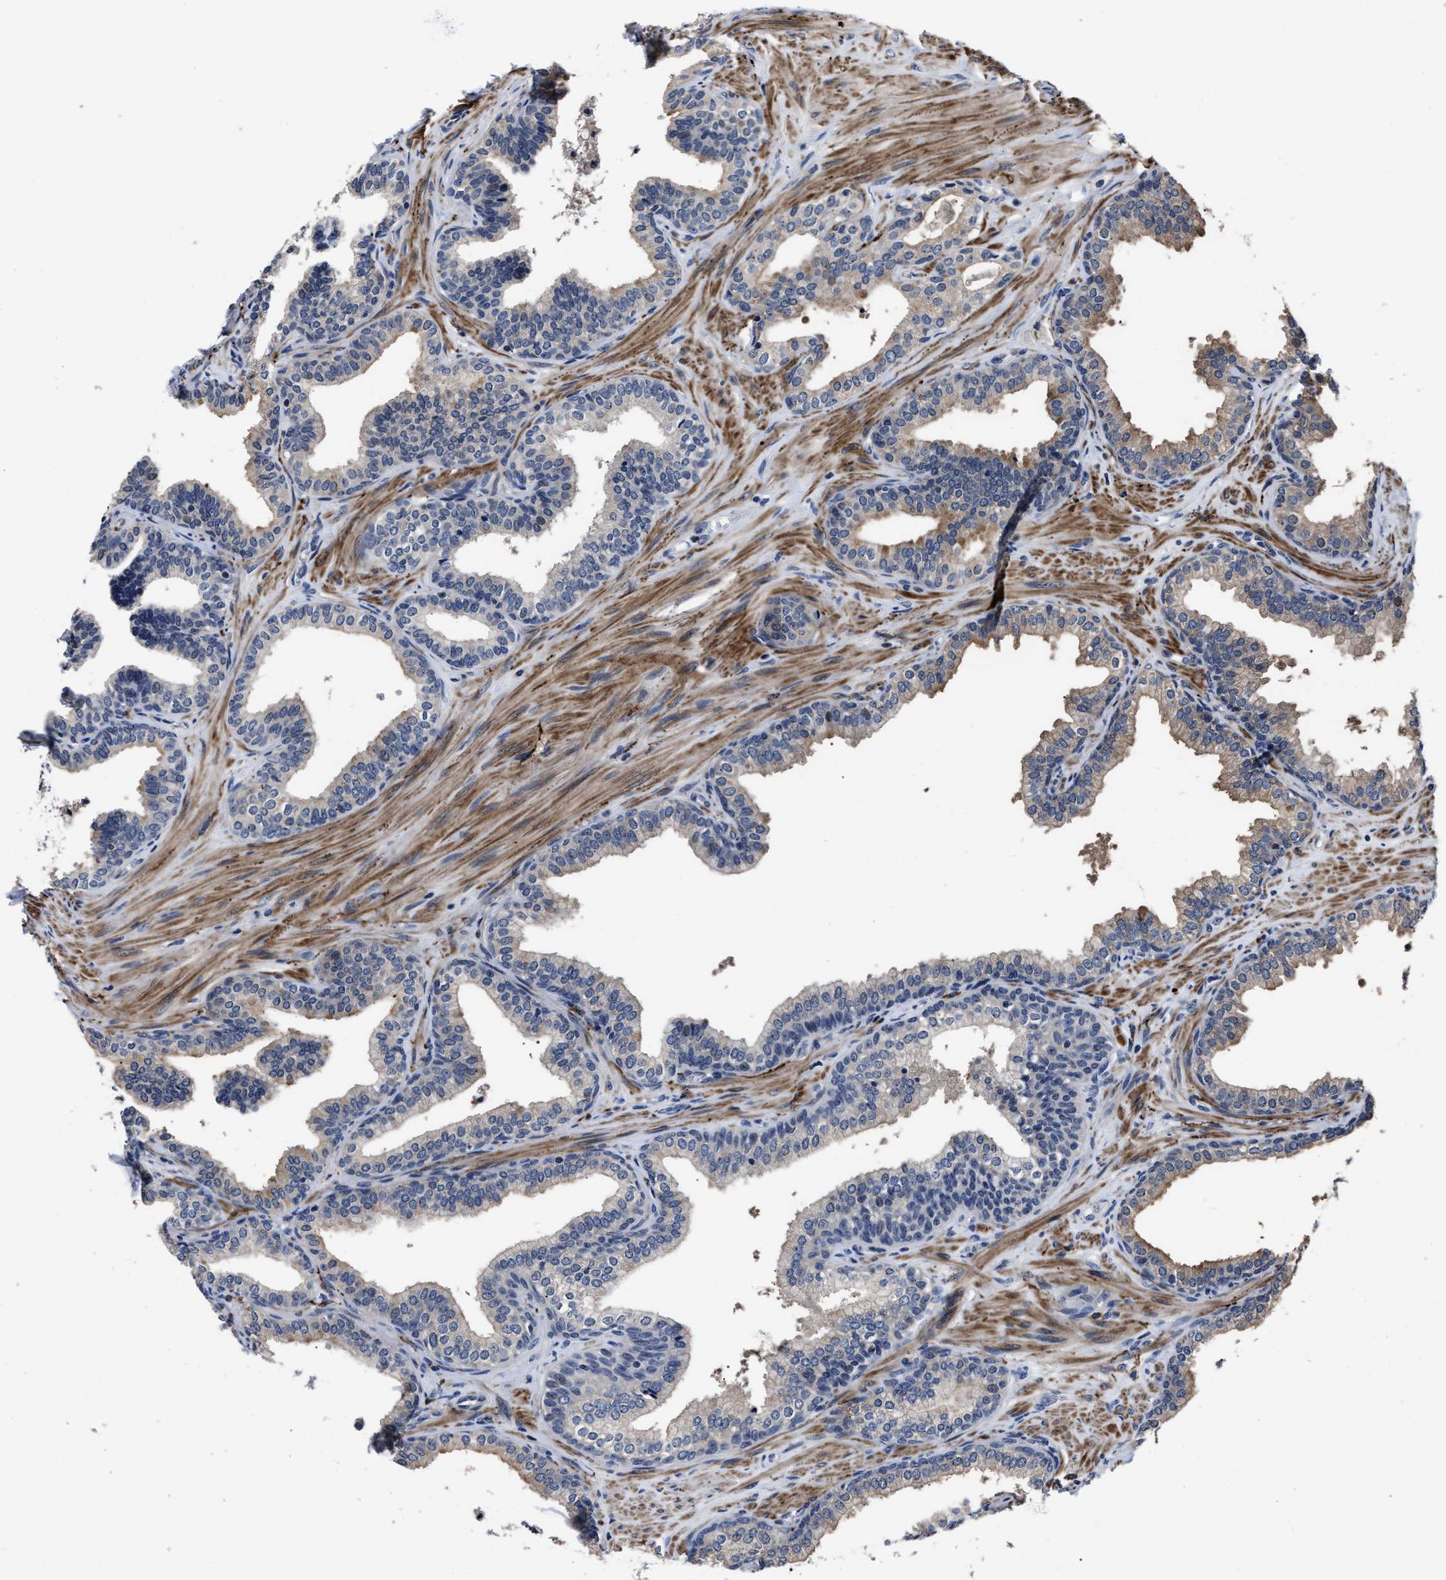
{"staining": {"intensity": "moderate", "quantity": "<25%", "location": "cytoplasmic/membranous"}, "tissue": "prostate cancer", "cell_type": "Tumor cells", "image_type": "cancer", "snomed": [{"axis": "morphology", "description": "Adenocarcinoma, High grade"}, {"axis": "topography", "description": "Prostate"}], "caption": "Immunohistochemical staining of human adenocarcinoma (high-grade) (prostate) shows low levels of moderate cytoplasmic/membranous protein positivity in approximately <25% of tumor cells. Using DAB (3,3'-diaminobenzidine) (brown) and hematoxylin (blue) stains, captured at high magnification using brightfield microscopy.", "gene": "RSBN1L", "patient": {"sex": "male", "age": 52}}